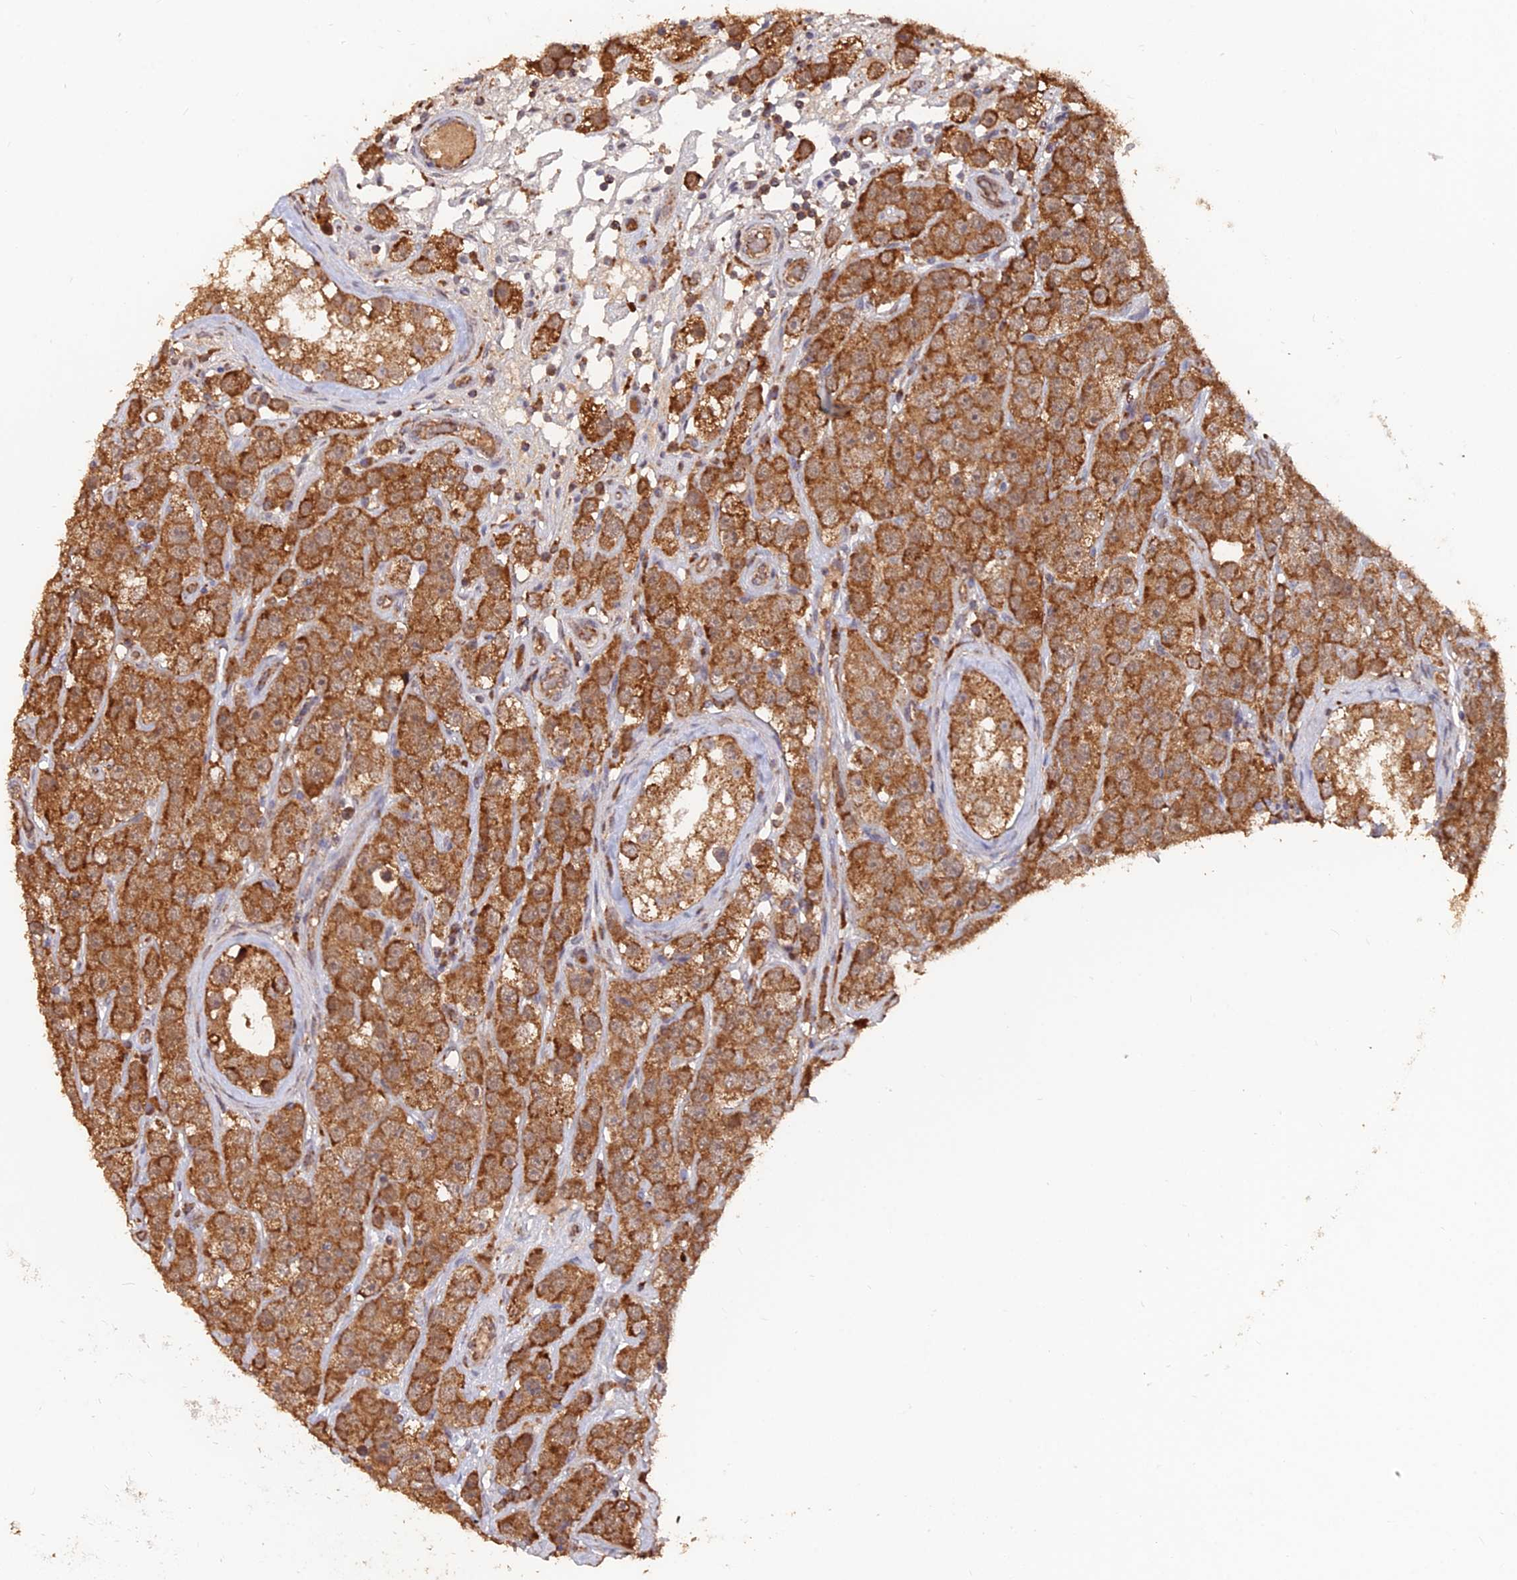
{"staining": {"intensity": "strong", "quantity": ">75%", "location": "cytoplasmic/membranous"}, "tissue": "testis cancer", "cell_type": "Tumor cells", "image_type": "cancer", "snomed": [{"axis": "morphology", "description": "Seminoma, NOS"}, {"axis": "topography", "description": "Testis"}], "caption": "Immunohistochemical staining of seminoma (testis) reveals high levels of strong cytoplasmic/membranous protein expression in approximately >75% of tumor cells.", "gene": "IFT22", "patient": {"sex": "male", "age": 28}}